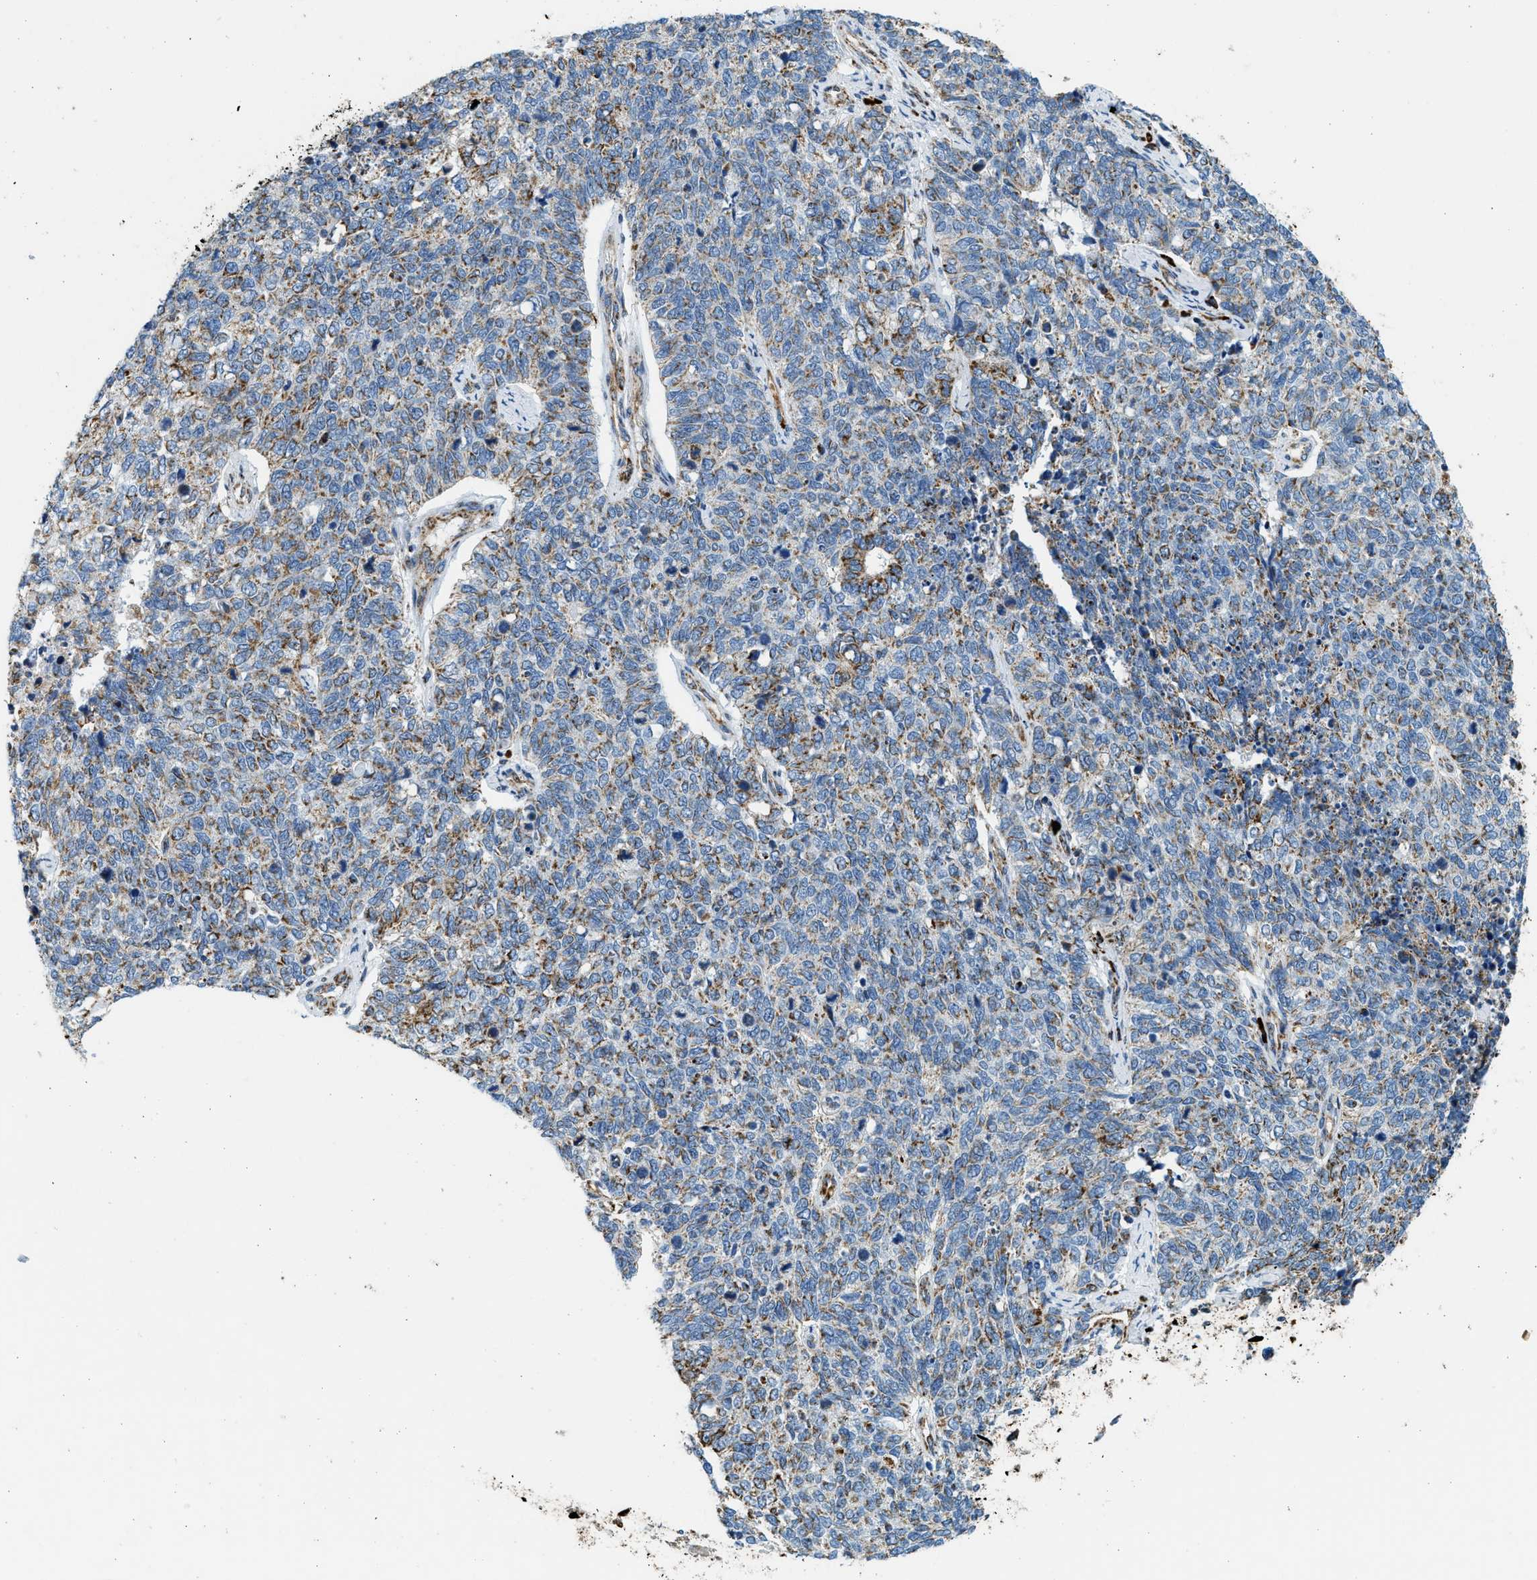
{"staining": {"intensity": "moderate", "quantity": ">75%", "location": "cytoplasmic/membranous"}, "tissue": "cervical cancer", "cell_type": "Tumor cells", "image_type": "cancer", "snomed": [{"axis": "morphology", "description": "Squamous cell carcinoma, NOS"}, {"axis": "topography", "description": "Cervix"}], "caption": "Cervical squamous cell carcinoma stained for a protein (brown) exhibits moderate cytoplasmic/membranous positive staining in about >75% of tumor cells.", "gene": "KCNMB3", "patient": {"sex": "female", "age": 63}}